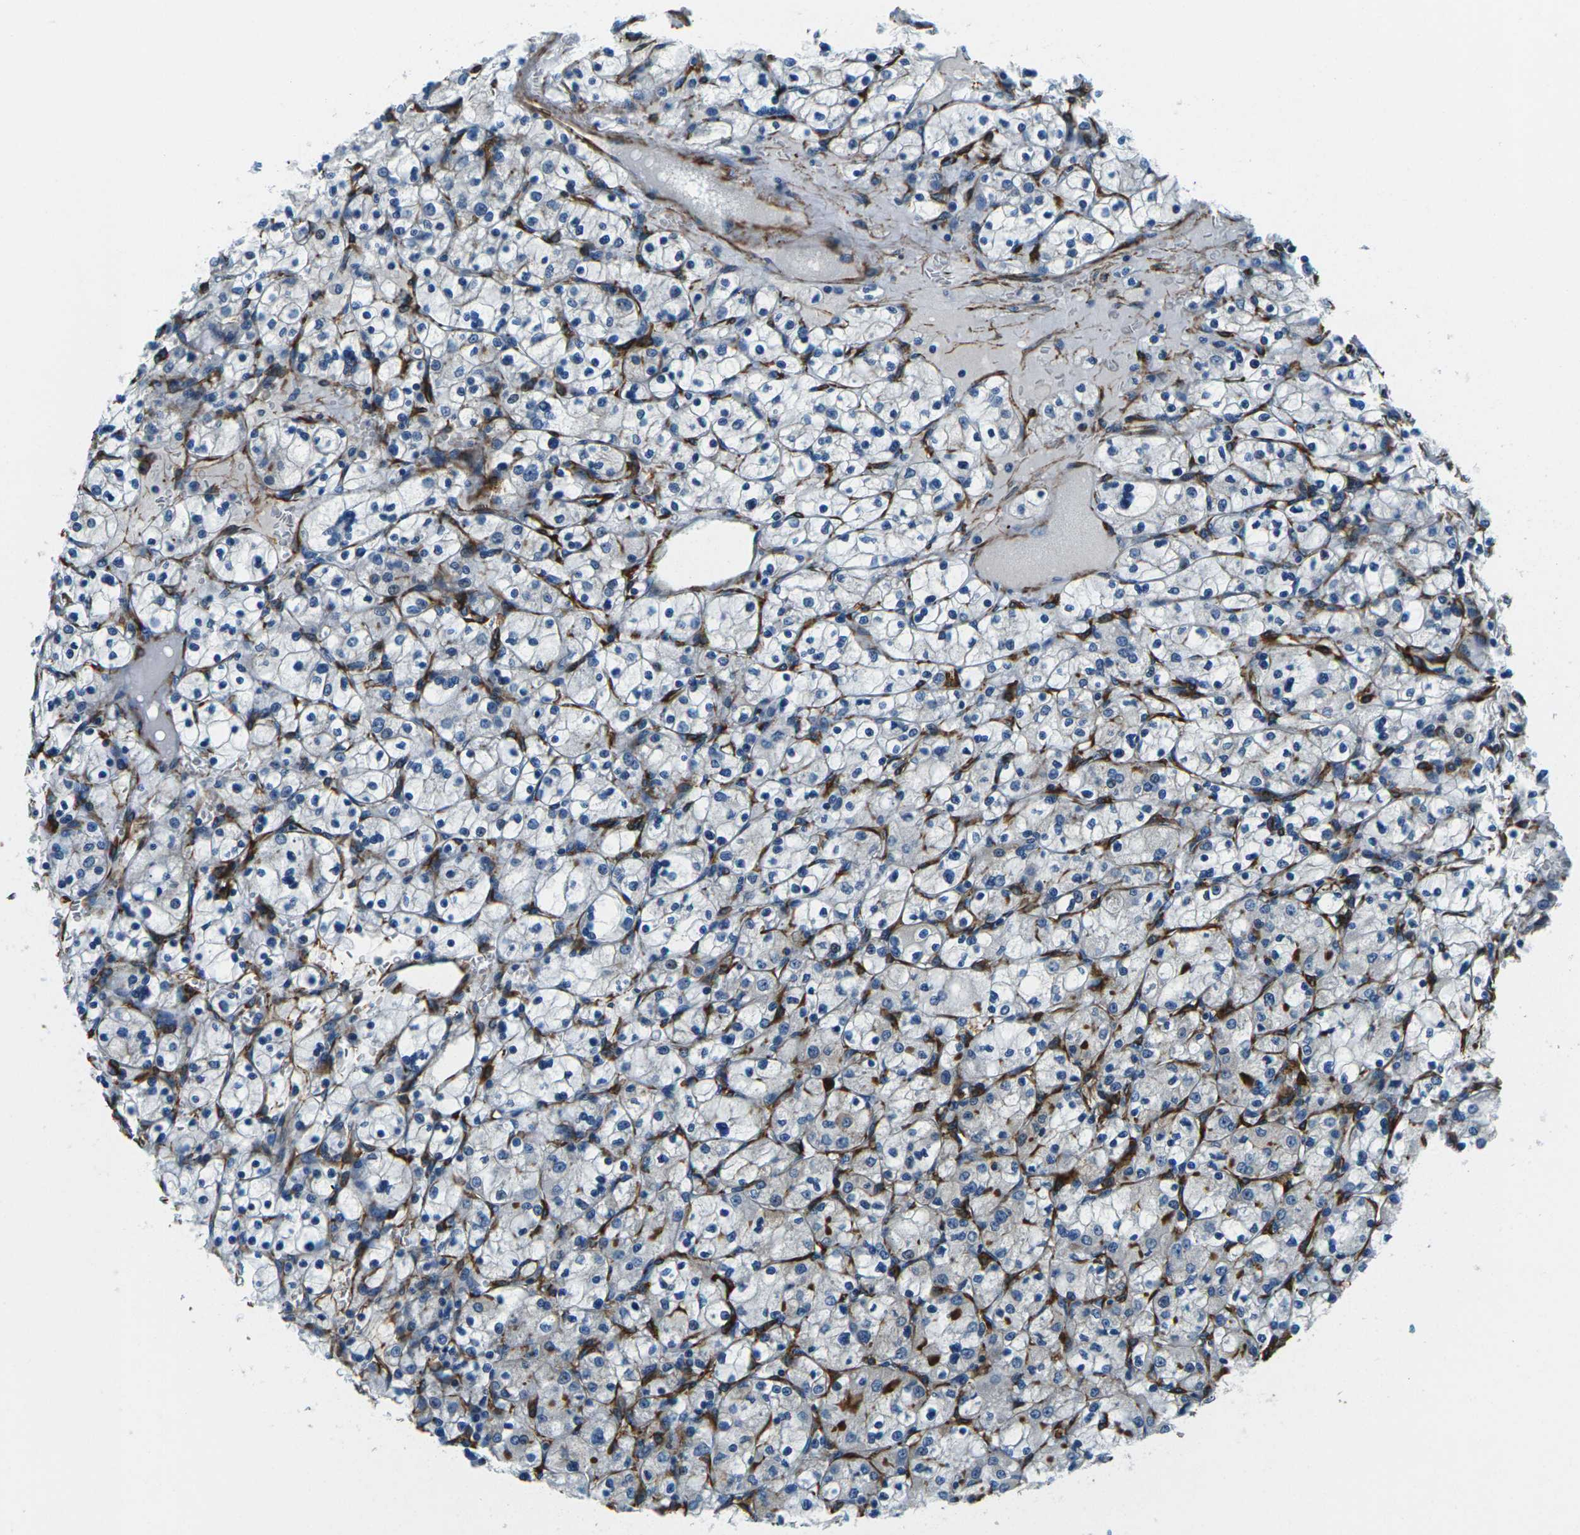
{"staining": {"intensity": "negative", "quantity": "none", "location": "none"}, "tissue": "renal cancer", "cell_type": "Tumor cells", "image_type": "cancer", "snomed": [{"axis": "morphology", "description": "Adenocarcinoma, NOS"}, {"axis": "topography", "description": "Kidney"}], "caption": "This is an IHC photomicrograph of human renal cancer. There is no expression in tumor cells.", "gene": "GRAMD1C", "patient": {"sex": "female", "age": 83}}